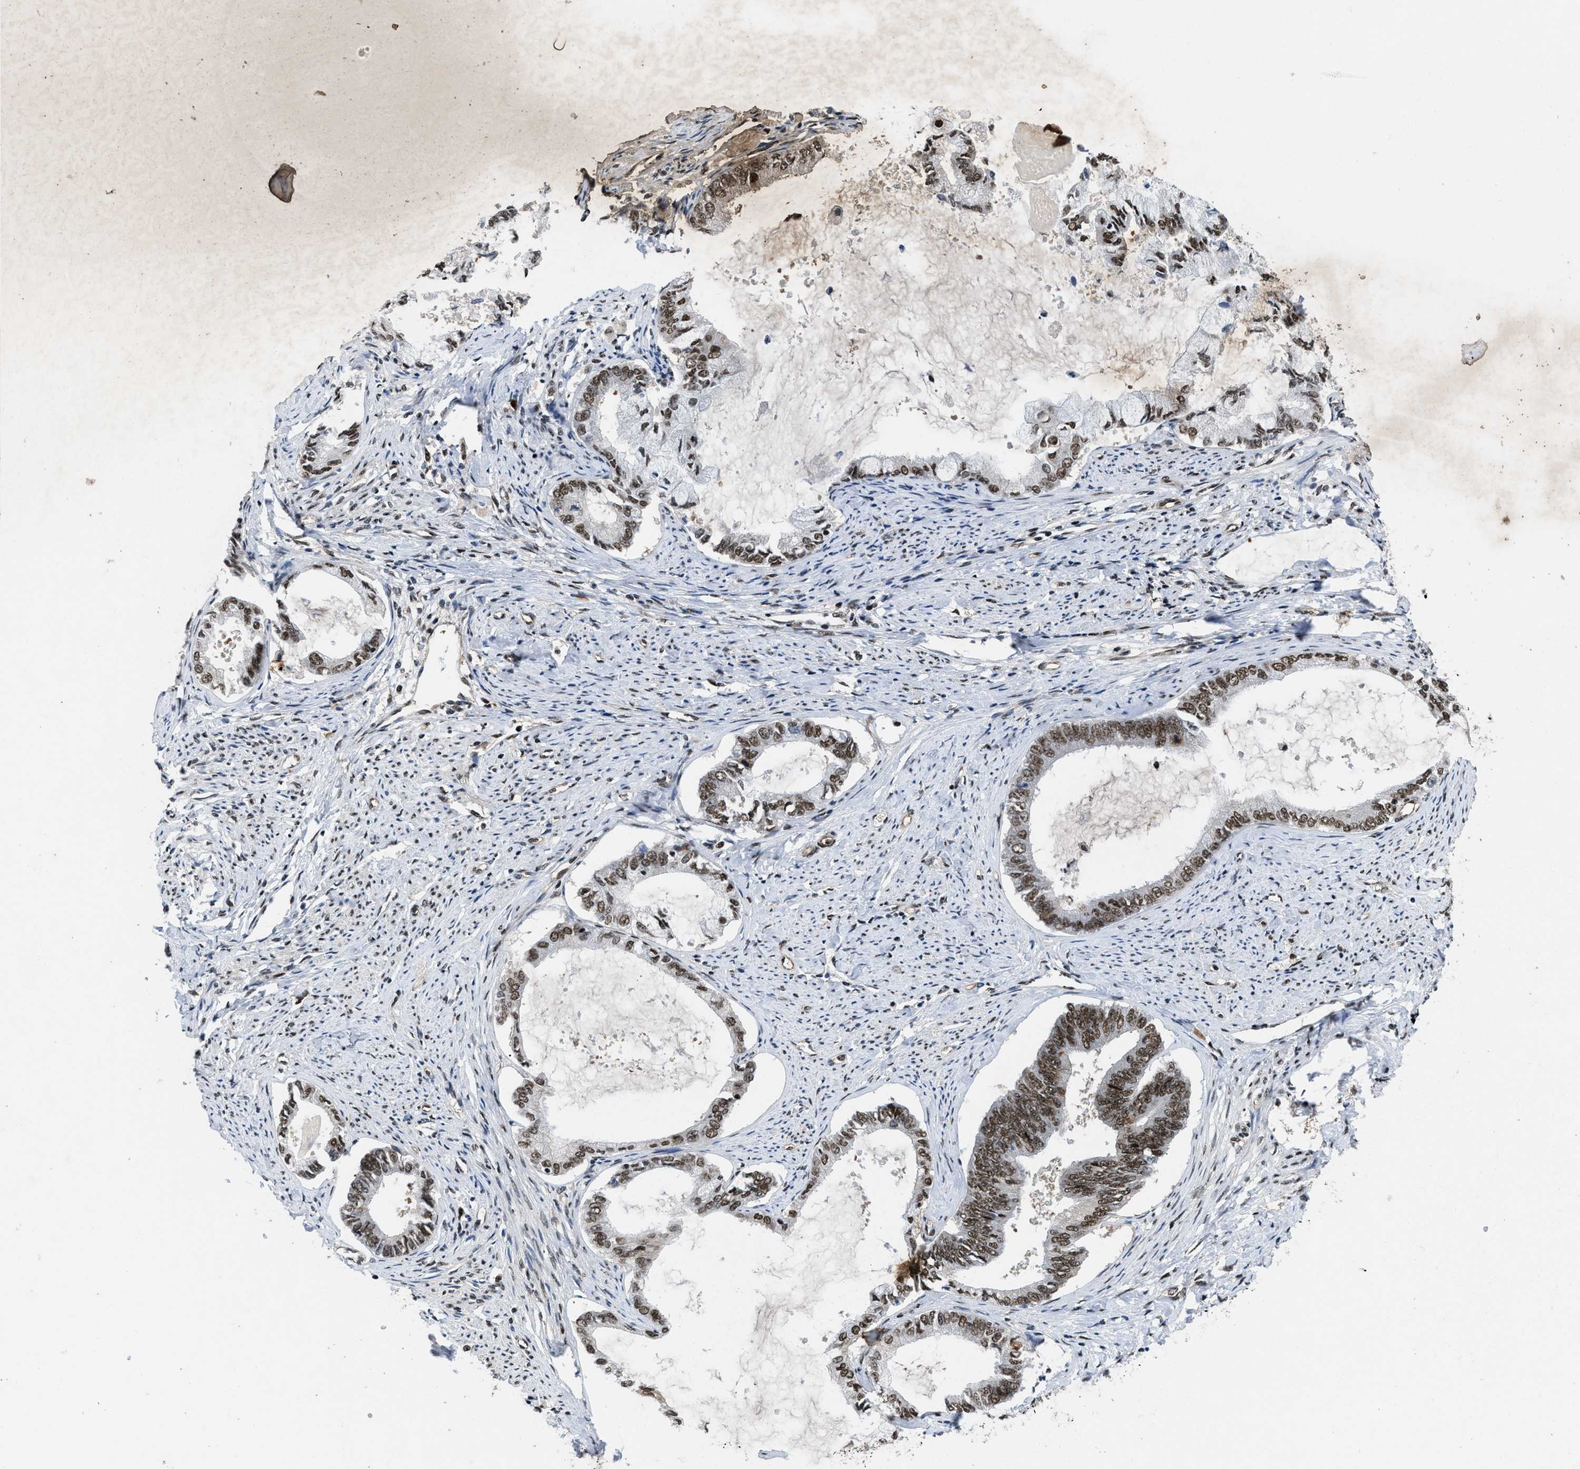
{"staining": {"intensity": "moderate", "quantity": ">75%", "location": "nuclear"}, "tissue": "endometrial cancer", "cell_type": "Tumor cells", "image_type": "cancer", "snomed": [{"axis": "morphology", "description": "Adenocarcinoma, NOS"}, {"axis": "topography", "description": "Endometrium"}], "caption": "A brown stain labels moderate nuclear positivity of a protein in endometrial adenocarcinoma tumor cells. (IHC, brightfield microscopy, high magnification).", "gene": "SAFB", "patient": {"sex": "female", "age": 86}}